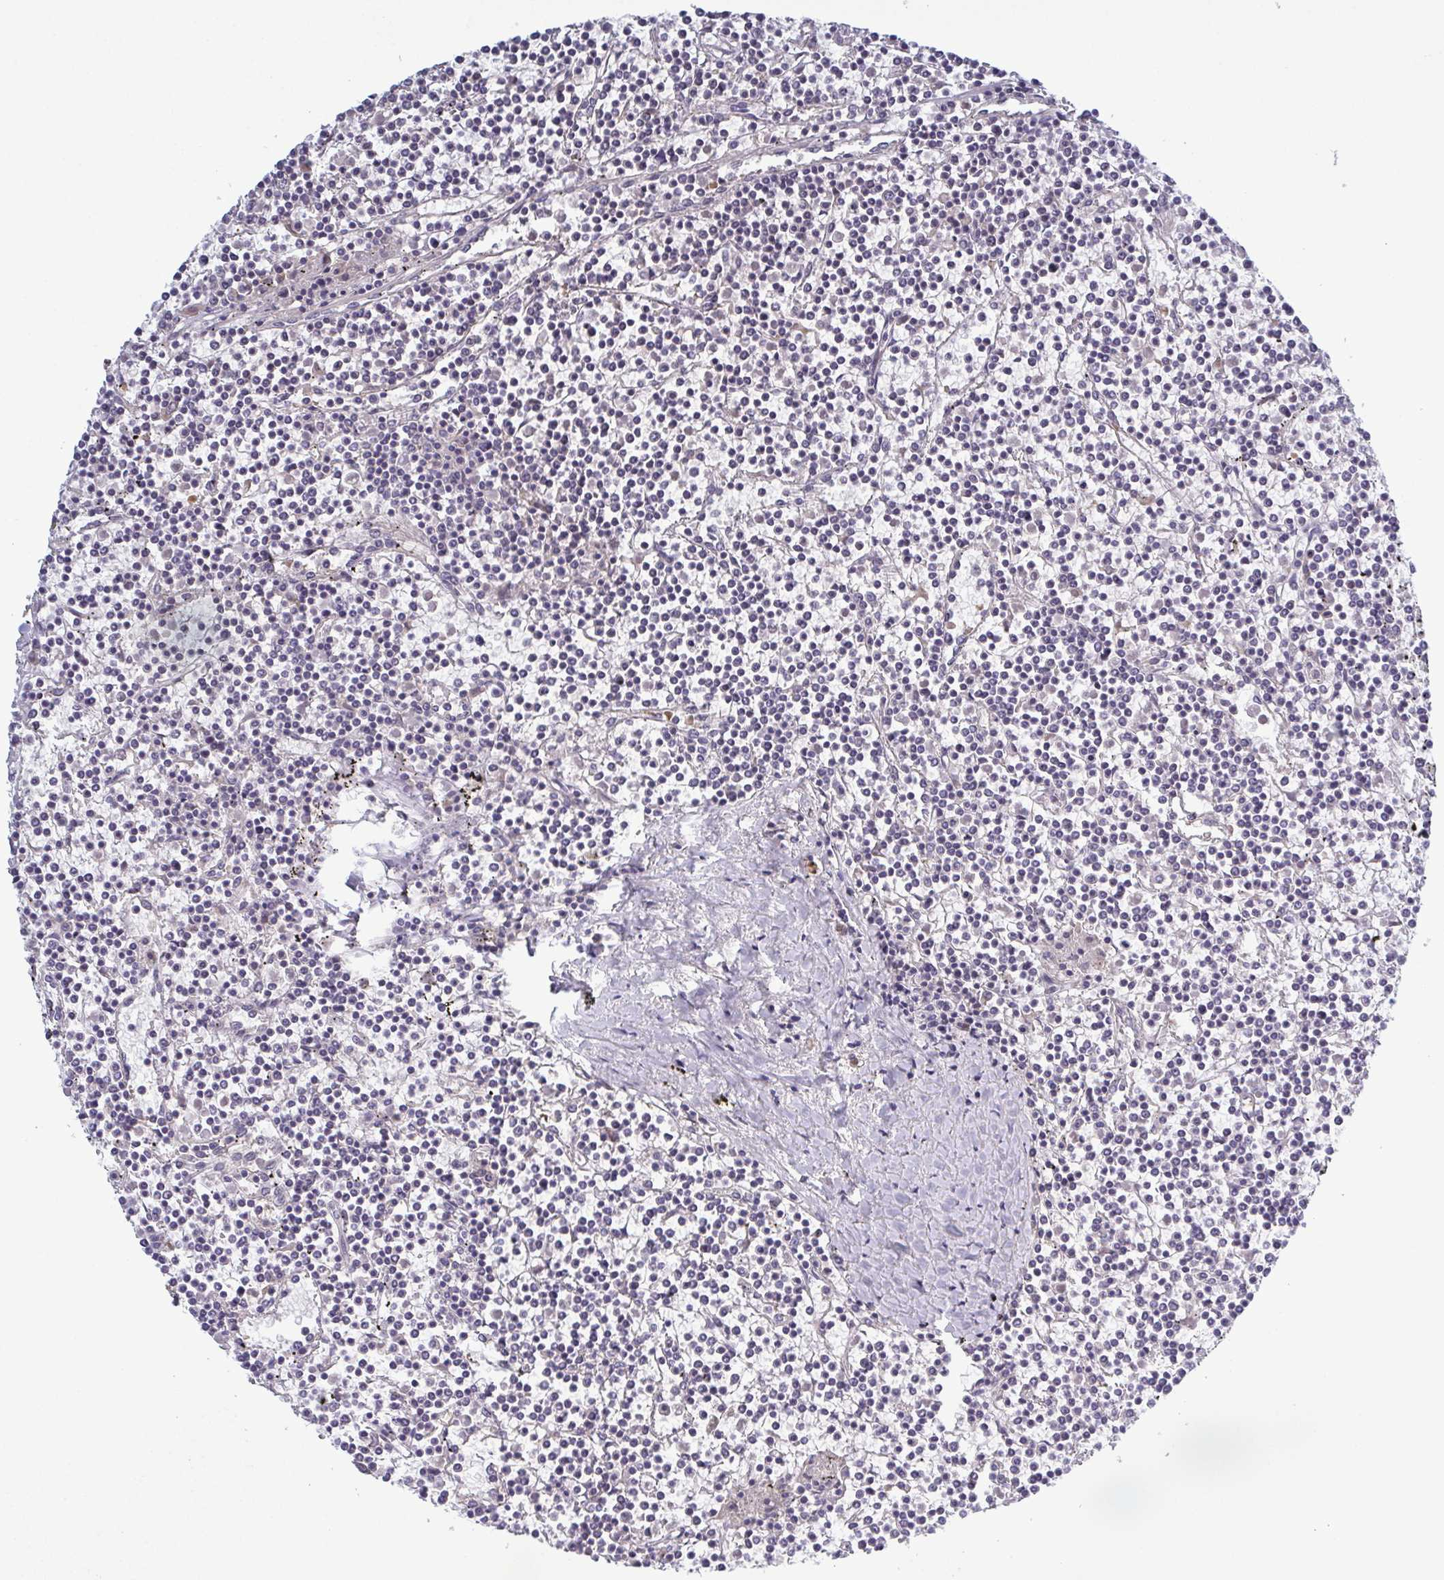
{"staining": {"intensity": "negative", "quantity": "none", "location": "none"}, "tissue": "lymphoma", "cell_type": "Tumor cells", "image_type": "cancer", "snomed": [{"axis": "morphology", "description": "Malignant lymphoma, non-Hodgkin's type, Low grade"}, {"axis": "topography", "description": "Spleen"}], "caption": "Immunohistochemical staining of human lymphoma shows no significant expression in tumor cells.", "gene": "GLDC", "patient": {"sex": "female", "age": 19}}